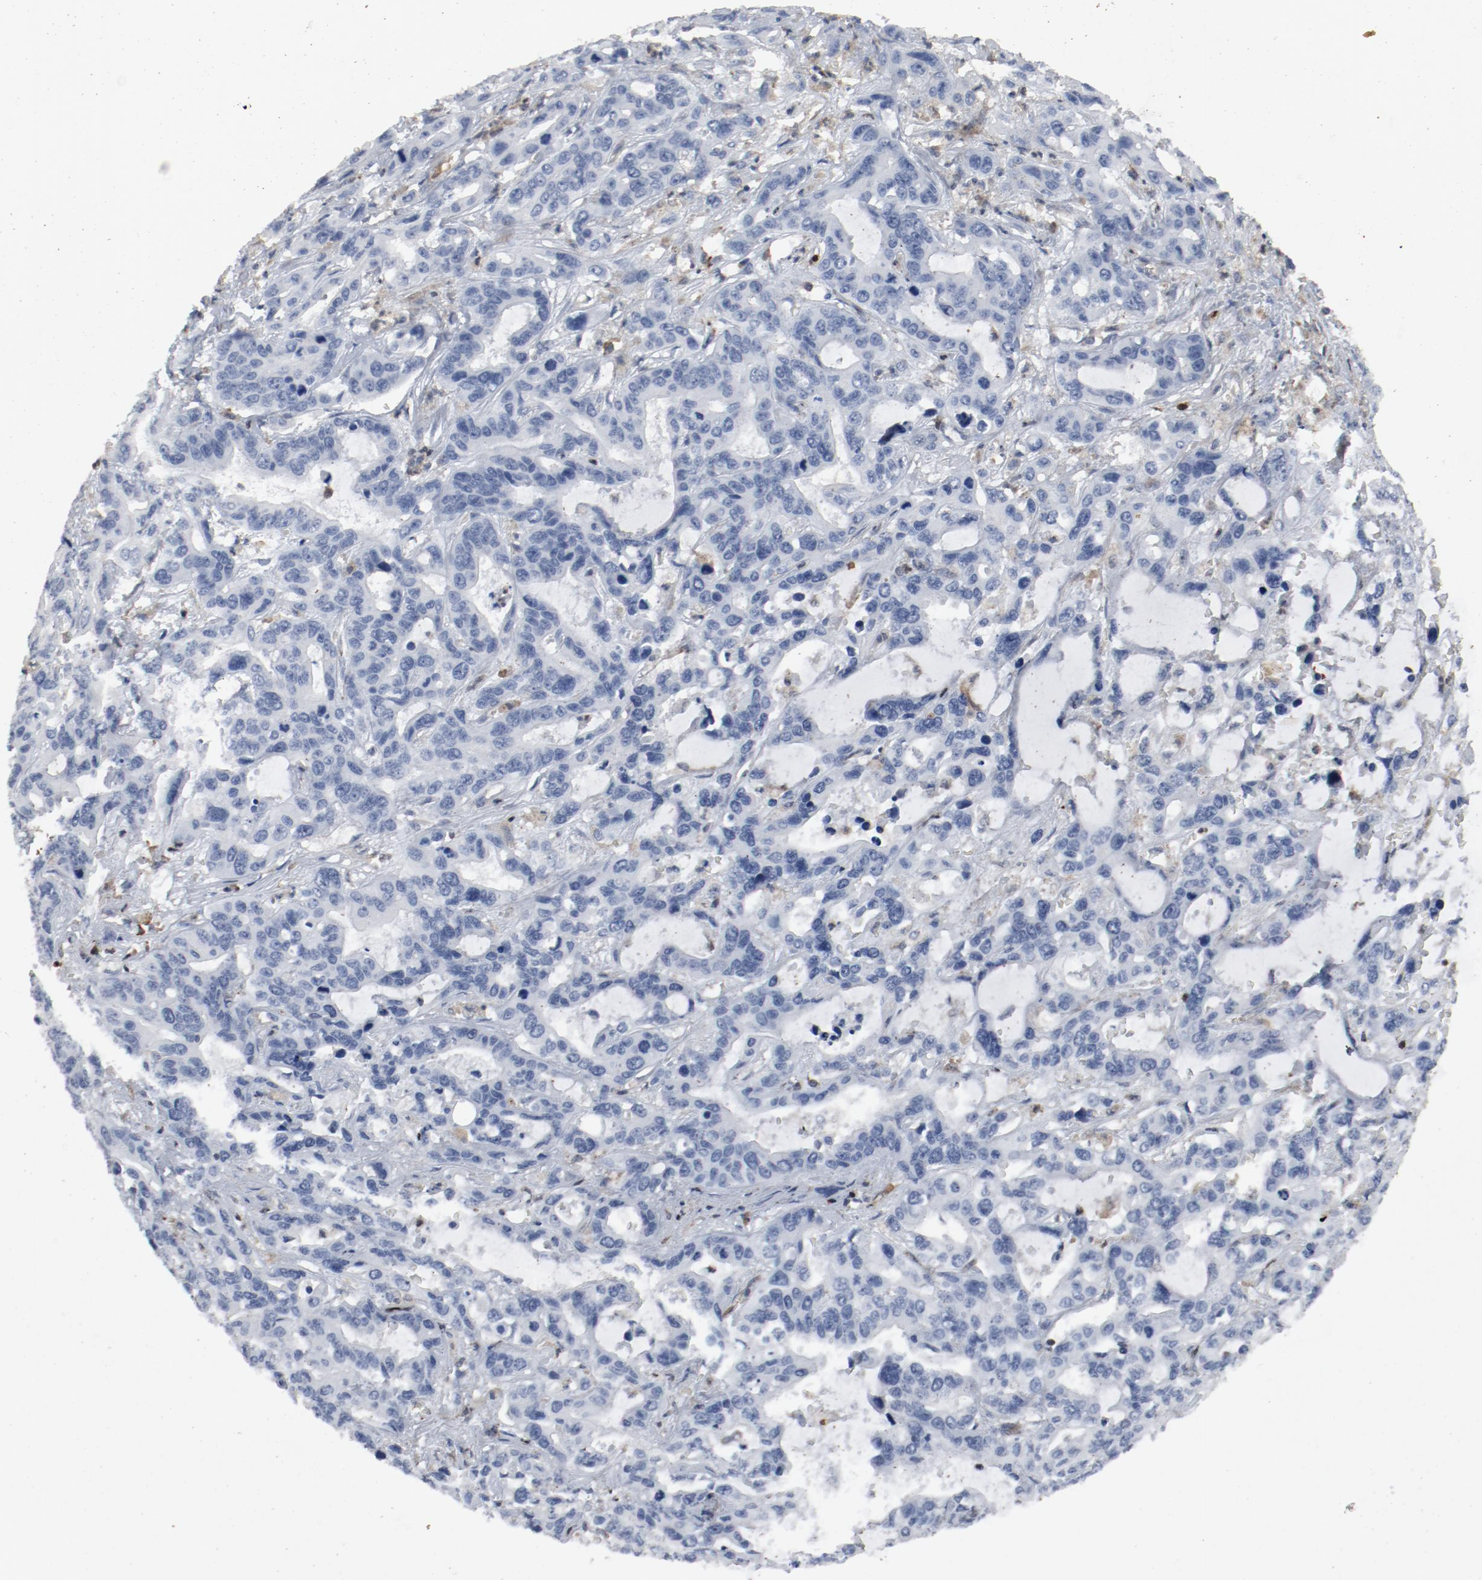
{"staining": {"intensity": "negative", "quantity": "none", "location": "none"}, "tissue": "liver cancer", "cell_type": "Tumor cells", "image_type": "cancer", "snomed": [{"axis": "morphology", "description": "Cholangiocarcinoma"}, {"axis": "topography", "description": "Liver"}], "caption": "Protein analysis of liver cancer (cholangiocarcinoma) shows no significant positivity in tumor cells.", "gene": "LCP2", "patient": {"sex": "female", "age": 65}}